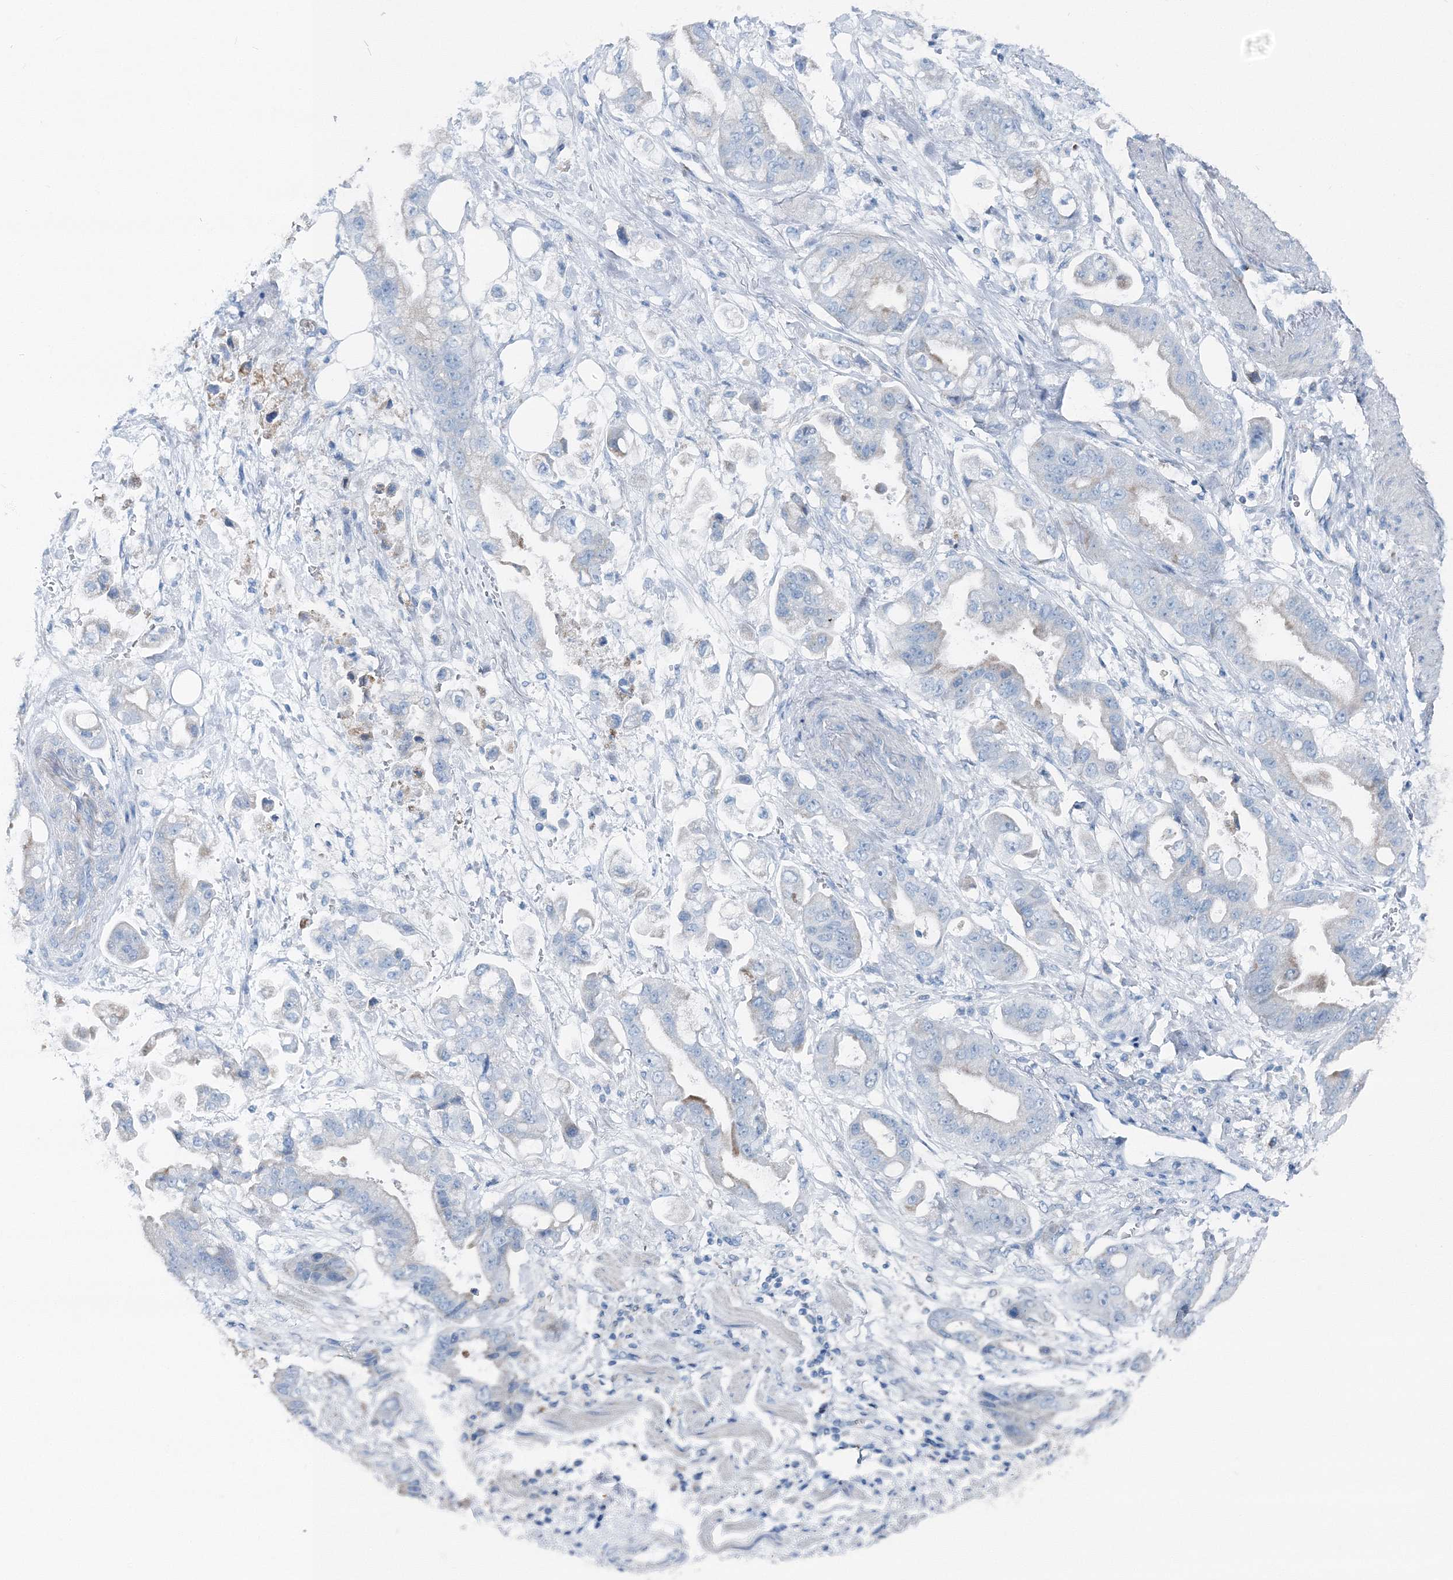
{"staining": {"intensity": "negative", "quantity": "none", "location": "none"}, "tissue": "stomach cancer", "cell_type": "Tumor cells", "image_type": "cancer", "snomed": [{"axis": "morphology", "description": "Adenocarcinoma, NOS"}, {"axis": "topography", "description": "Stomach"}], "caption": "A photomicrograph of stomach adenocarcinoma stained for a protein reveals no brown staining in tumor cells.", "gene": "GABARAPL2", "patient": {"sex": "male", "age": 62}}